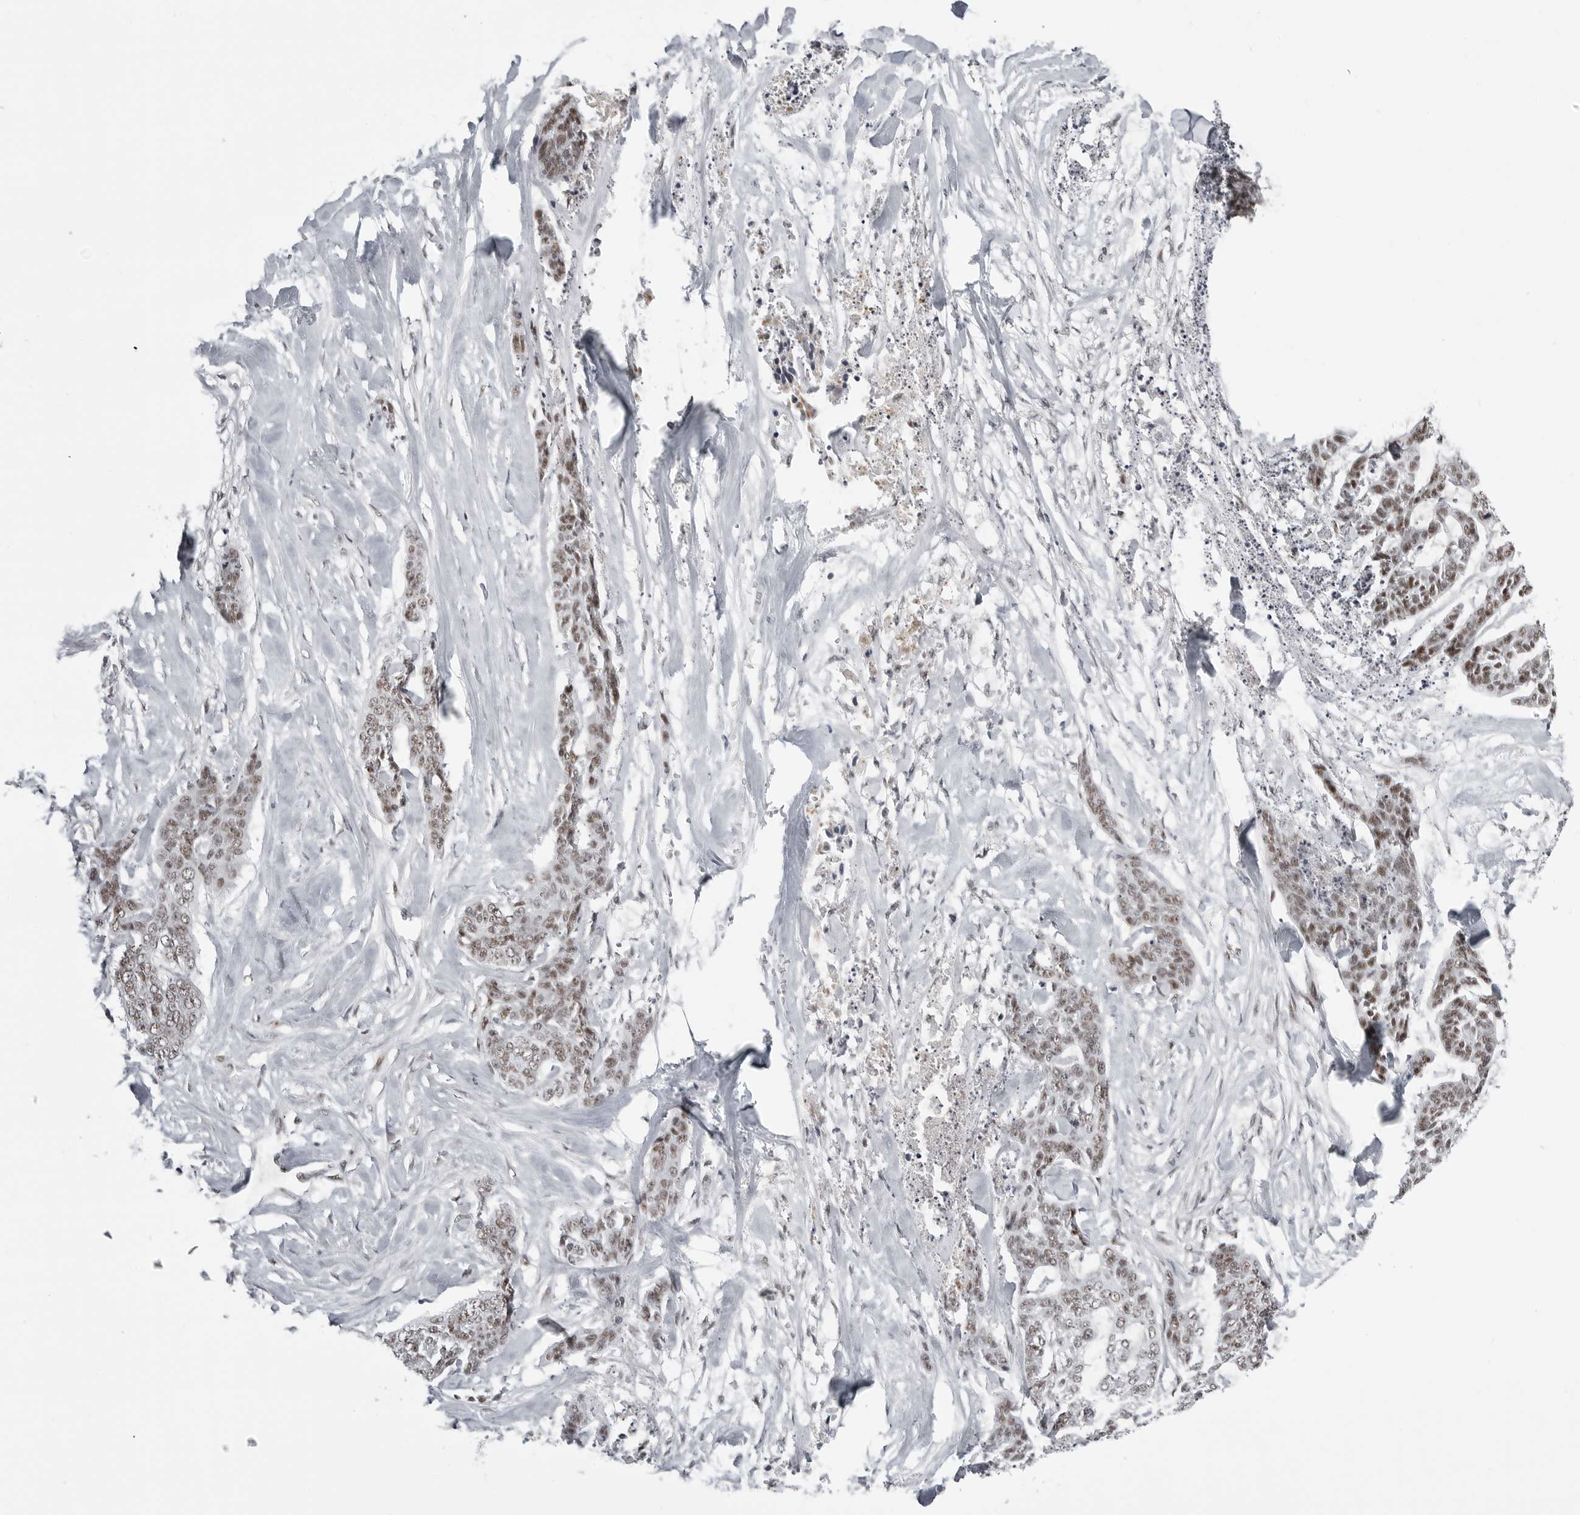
{"staining": {"intensity": "moderate", "quantity": "25%-75%", "location": "nuclear"}, "tissue": "skin cancer", "cell_type": "Tumor cells", "image_type": "cancer", "snomed": [{"axis": "morphology", "description": "Basal cell carcinoma"}, {"axis": "topography", "description": "Skin"}], "caption": "DAB (3,3'-diaminobenzidine) immunohistochemical staining of skin cancer reveals moderate nuclear protein expression in about 25%-75% of tumor cells.", "gene": "WRAP53", "patient": {"sex": "female", "age": 64}}